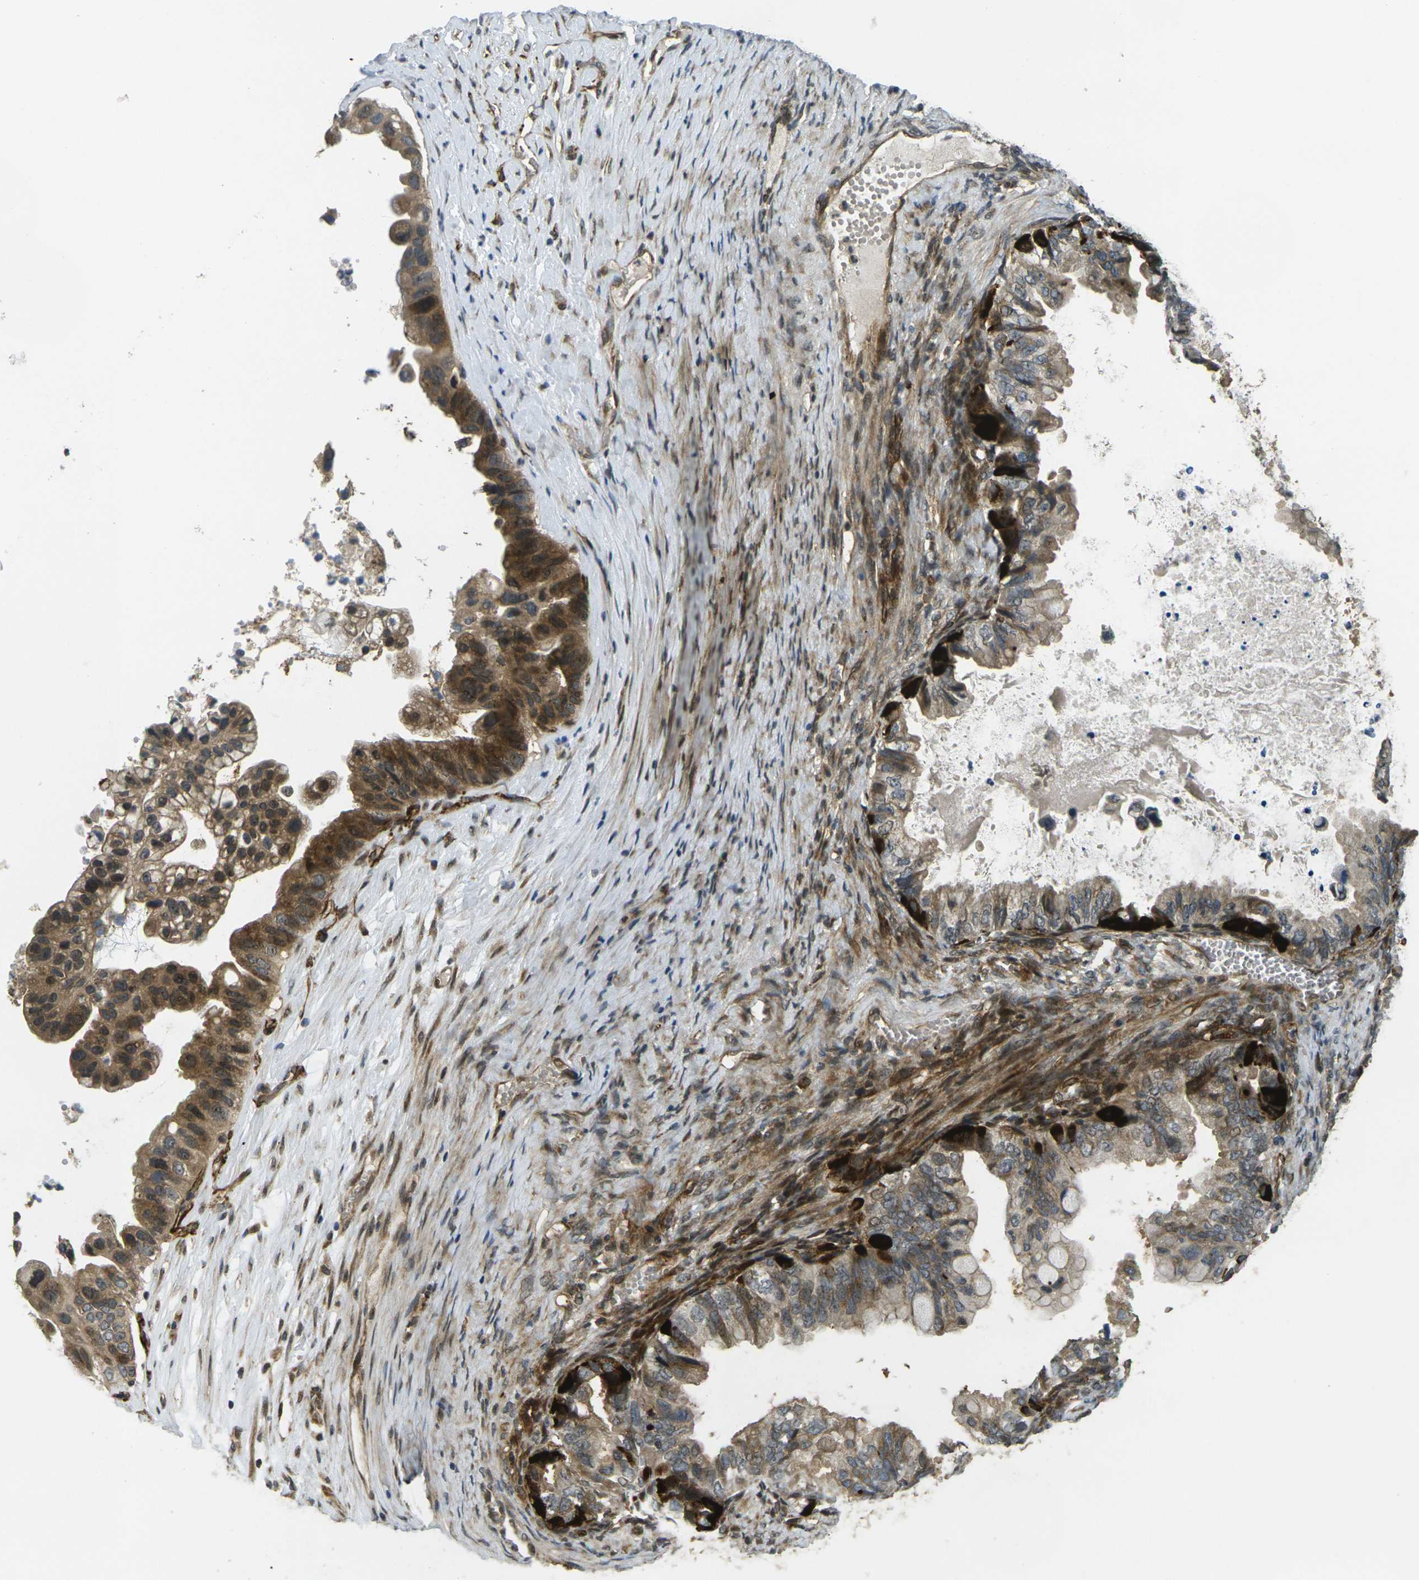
{"staining": {"intensity": "moderate", "quantity": ">75%", "location": "cytoplasmic/membranous"}, "tissue": "ovarian cancer", "cell_type": "Tumor cells", "image_type": "cancer", "snomed": [{"axis": "morphology", "description": "Cystadenocarcinoma, mucinous, NOS"}, {"axis": "topography", "description": "Ovary"}], "caption": "A high-resolution micrograph shows immunohistochemistry staining of ovarian cancer (mucinous cystadenocarcinoma), which demonstrates moderate cytoplasmic/membranous positivity in about >75% of tumor cells. (brown staining indicates protein expression, while blue staining denotes nuclei).", "gene": "FUT11", "patient": {"sex": "female", "age": 80}}